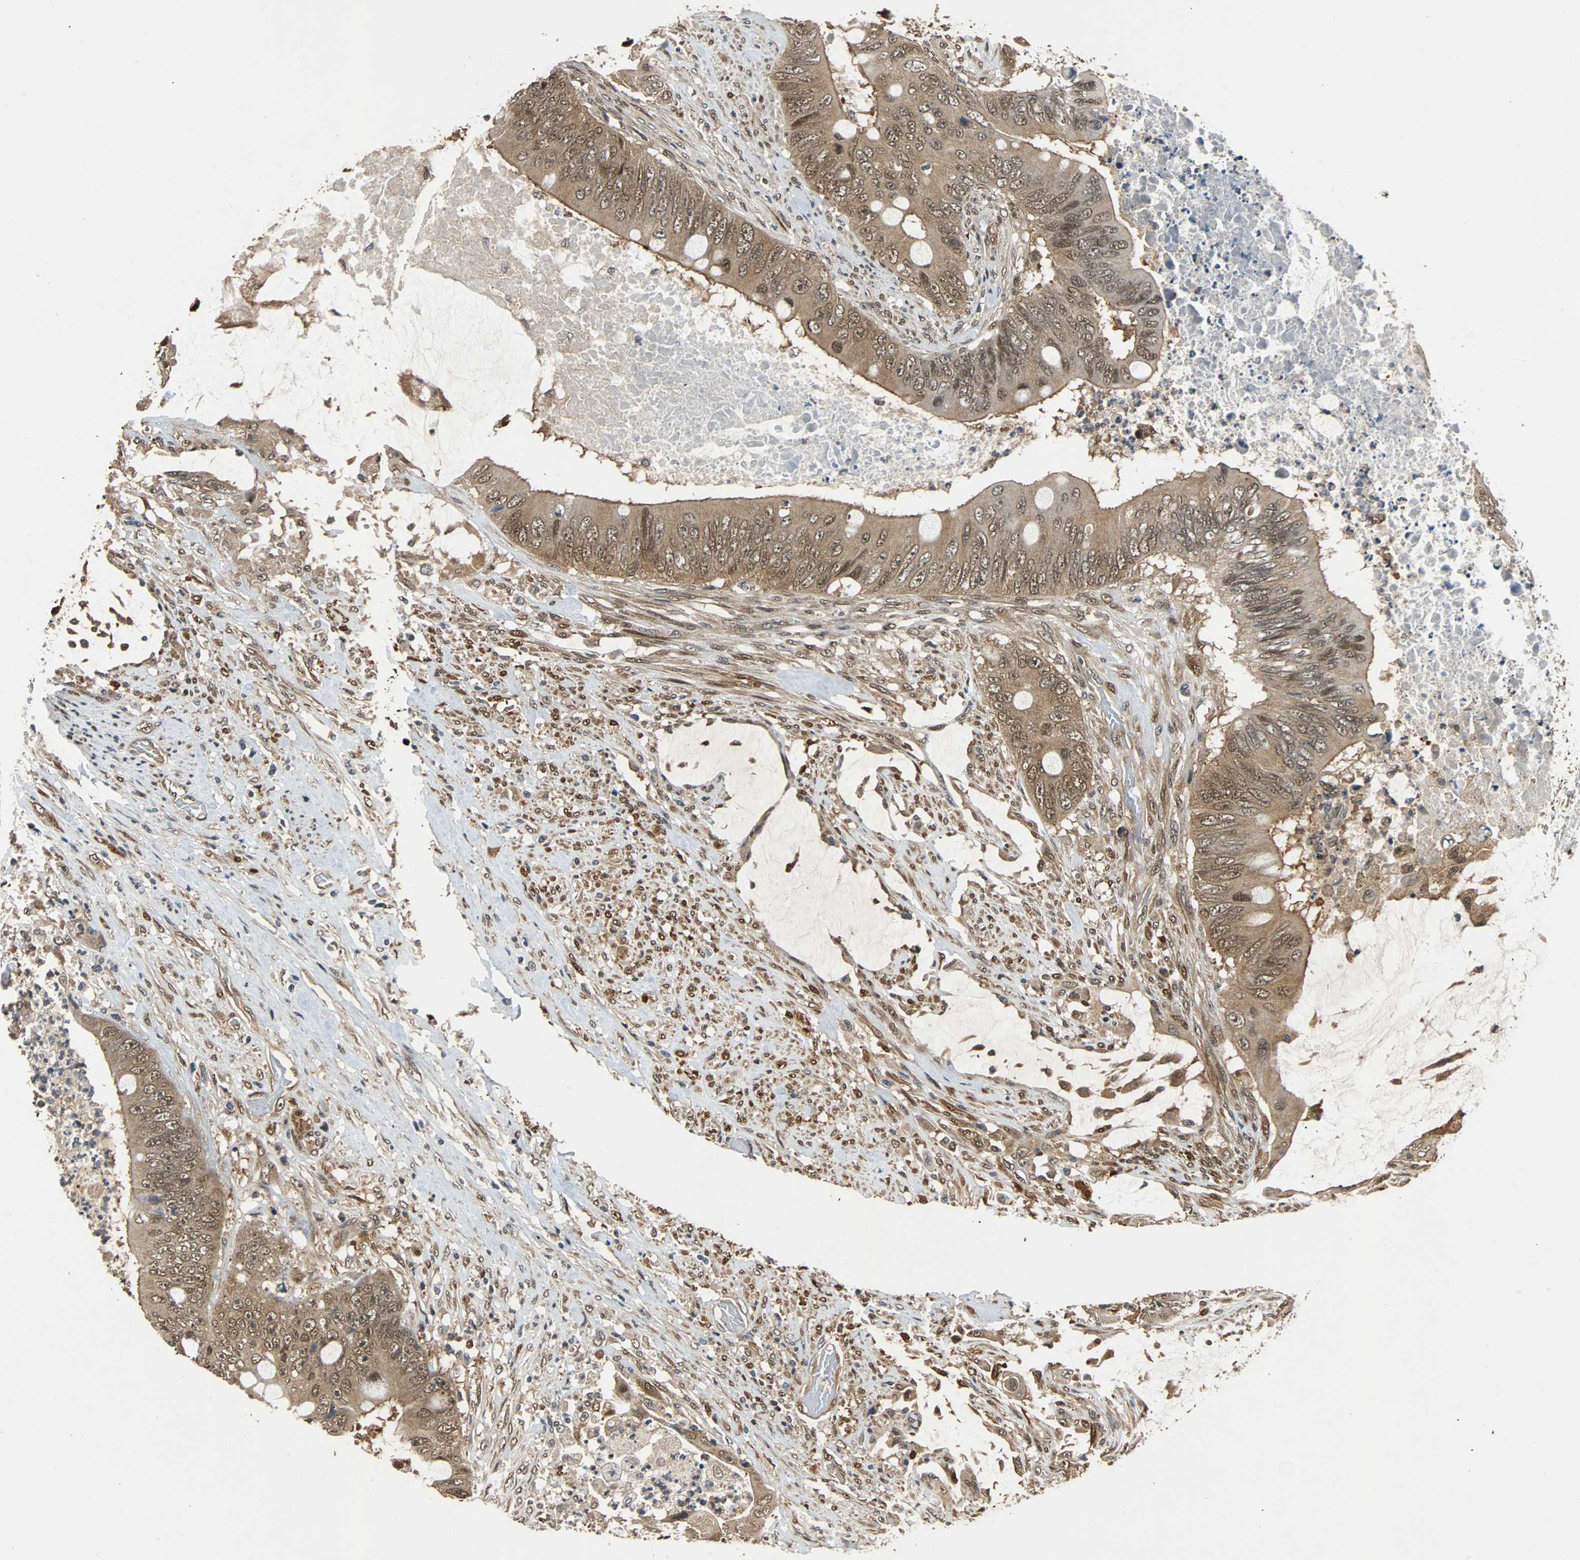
{"staining": {"intensity": "moderate", "quantity": ">75%", "location": "cytoplasmic/membranous,nuclear"}, "tissue": "colorectal cancer", "cell_type": "Tumor cells", "image_type": "cancer", "snomed": [{"axis": "morphology", "description": "Adenocarcinoma, NOS"}, {"axis": "topography", "description": "Rectum"}], "caption": "Human colorectal cancer stained with a brown dye demonstrates moderate cytoplasmic/membranous and nuclear positive positivity in about >75% of tumor cells.", "gene": "PRDX6", "patient": {"sex": "female", "age": 77}}